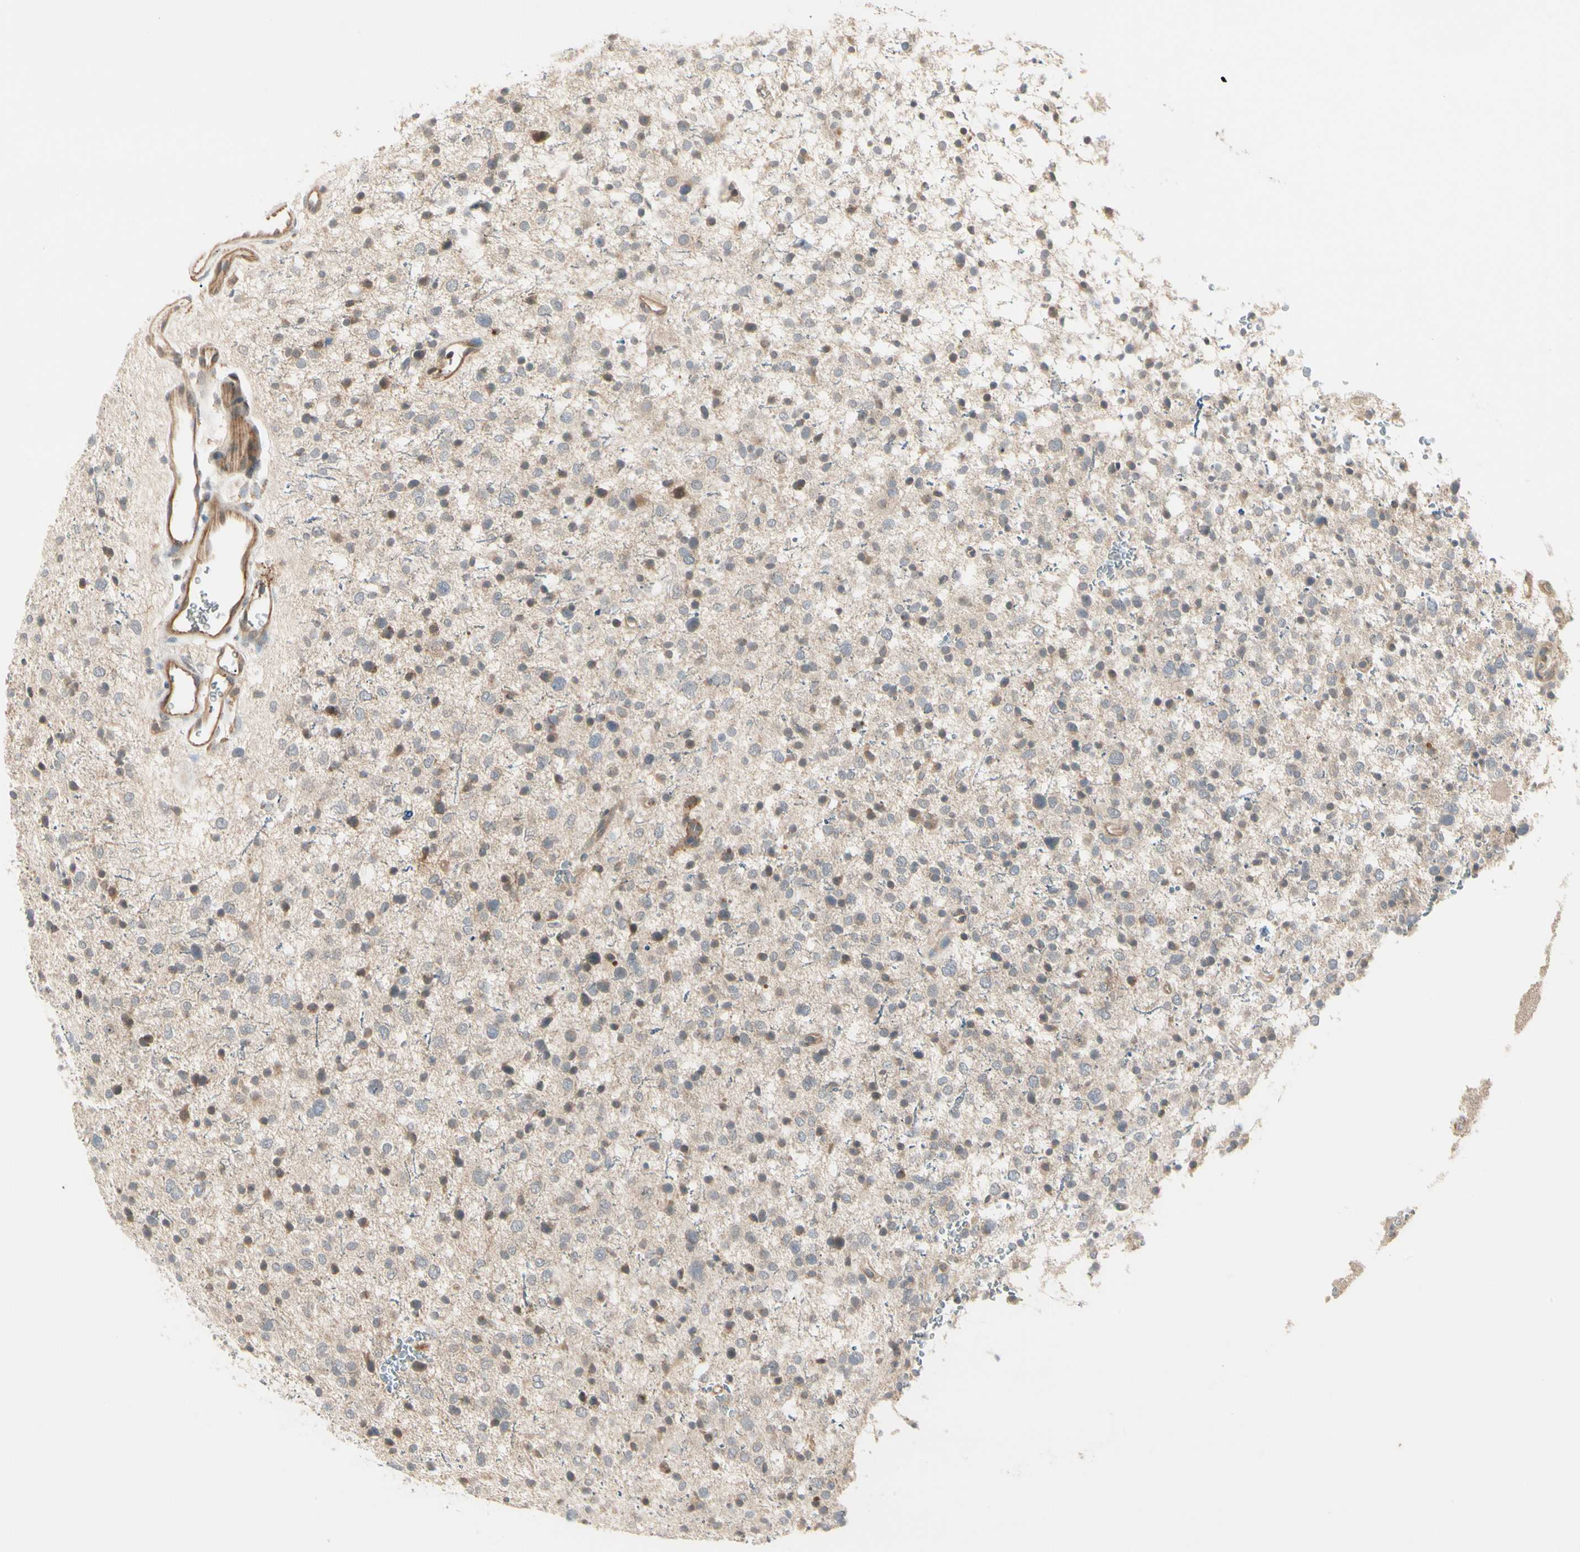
{"staining": {"intensity": "weak", "quantity": ">75%", "location": "cytoplasmic/membranous"}, "tissue": "glioma", "cell_type": "Tumor cells", "image_type": "cancer", "snomed": [{"axis": "morphology", "description": "Glioma, malignant, Low grade"}, {"axis": "topography", "description": "Brain"}], "caption": "This is a micrograph of immunohistochemistry staining of malignant low-grade glioma, which shows weak staining in the cytoplasmic/membranous of tumor cells.", "gene": "F2R", "patient": {"sex": "female", "age": 37}}